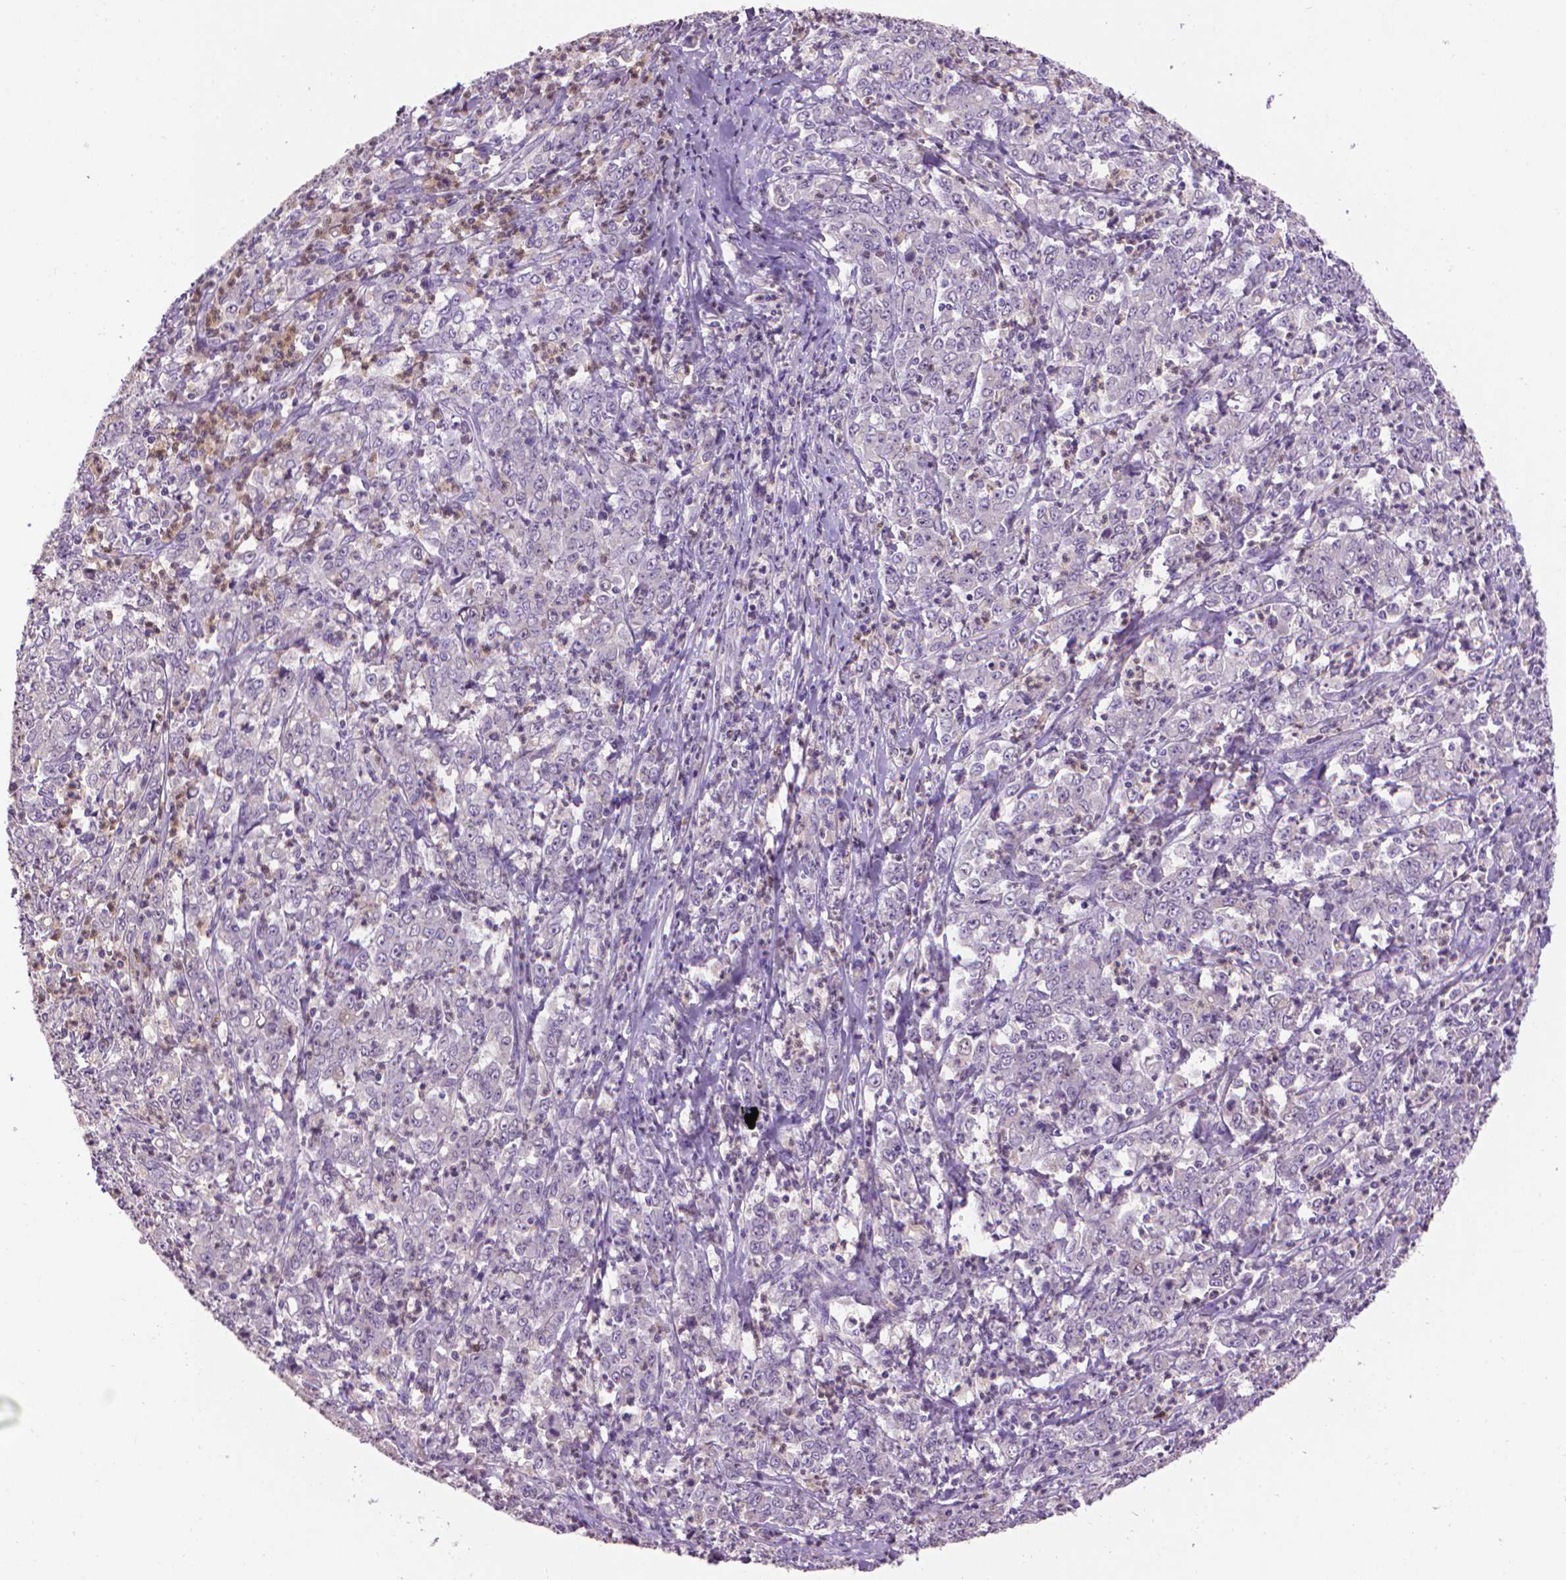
{"staining": {"intensity": "negative", "quantity": "none", "location": "none"}, "tissue": "stomach cancer", "cell_type": "Tumor cells", "image_type": "cancer", "snomed": [{"axis": "morphology", "description": "Adenocarcinoma, NOS"}, {"axis": "topography", "description": "Stomach, lower"}], "caption": "Immunohistochemical staining of stomach cancer shows no significant expression in tumor cells.", "gene": "CDKN2D", "patient": {"sex": "female", "age": 71}}